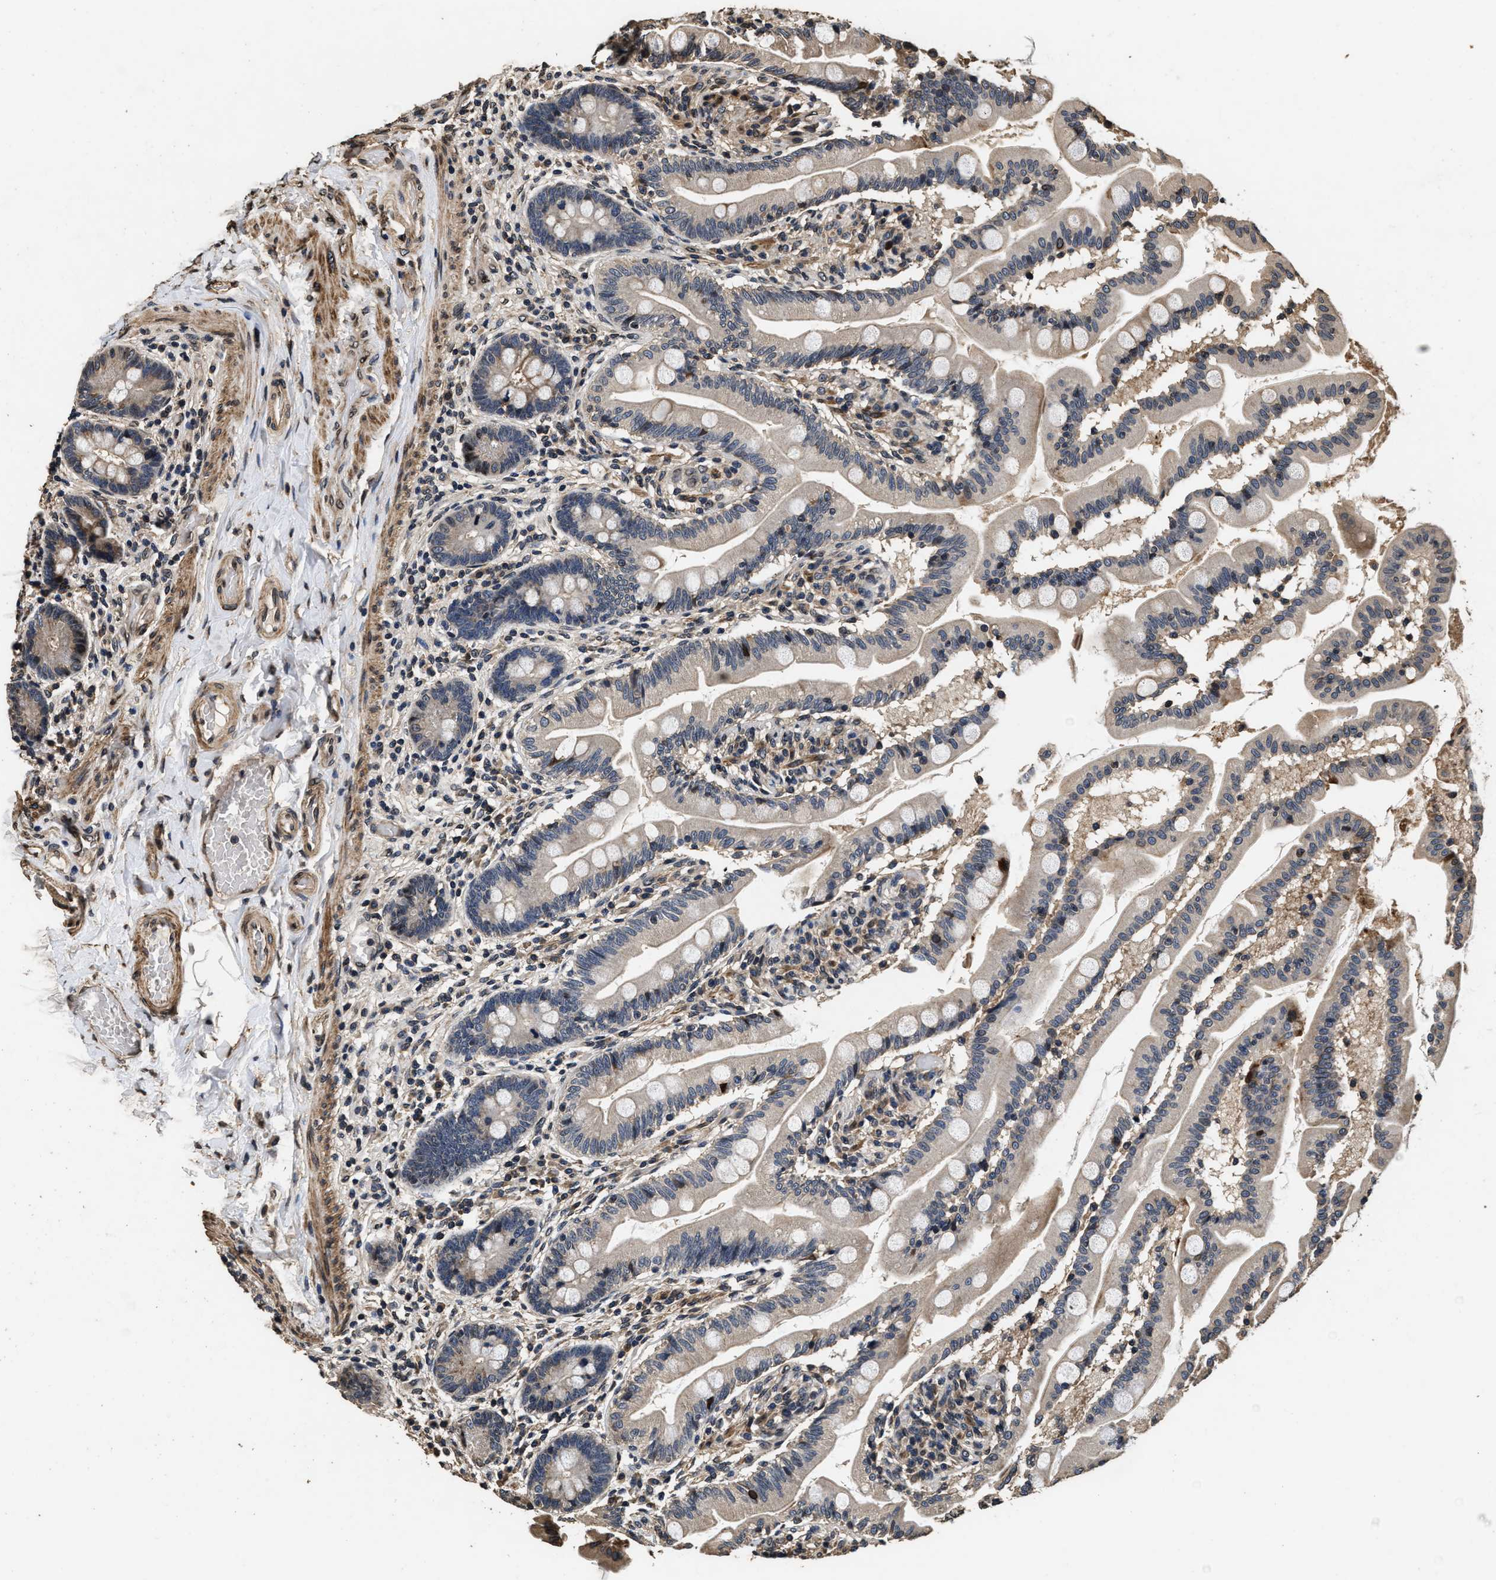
{"staining": {"intensity": "moderate", "quantity": "25%-75%", "location": "cytoplasmic/membranous,nuclear"}, "tissue": "small intestine", "cell_type": "Glandular cells", "image_type": "normal", "snomed": [{"axis": "morphology", "description": "Normal tissue, NOS"}, {"axis": "topography", "description": "Small intestine"}], "caption": "Immunohistochemistry (IHC) histopathology image of unremarkable small intestine: small intestine stained using immunohistochemistry (IHC) reveals medium levels of moderate protein expression localized specifically in the cytoplasmic/membranous,nuclear of glandular cells, appearing as a cytoplasmic/membranous,nuclear brown color.", "gene": "ACCS", "patient": {"sex": "female", "age": 56}}